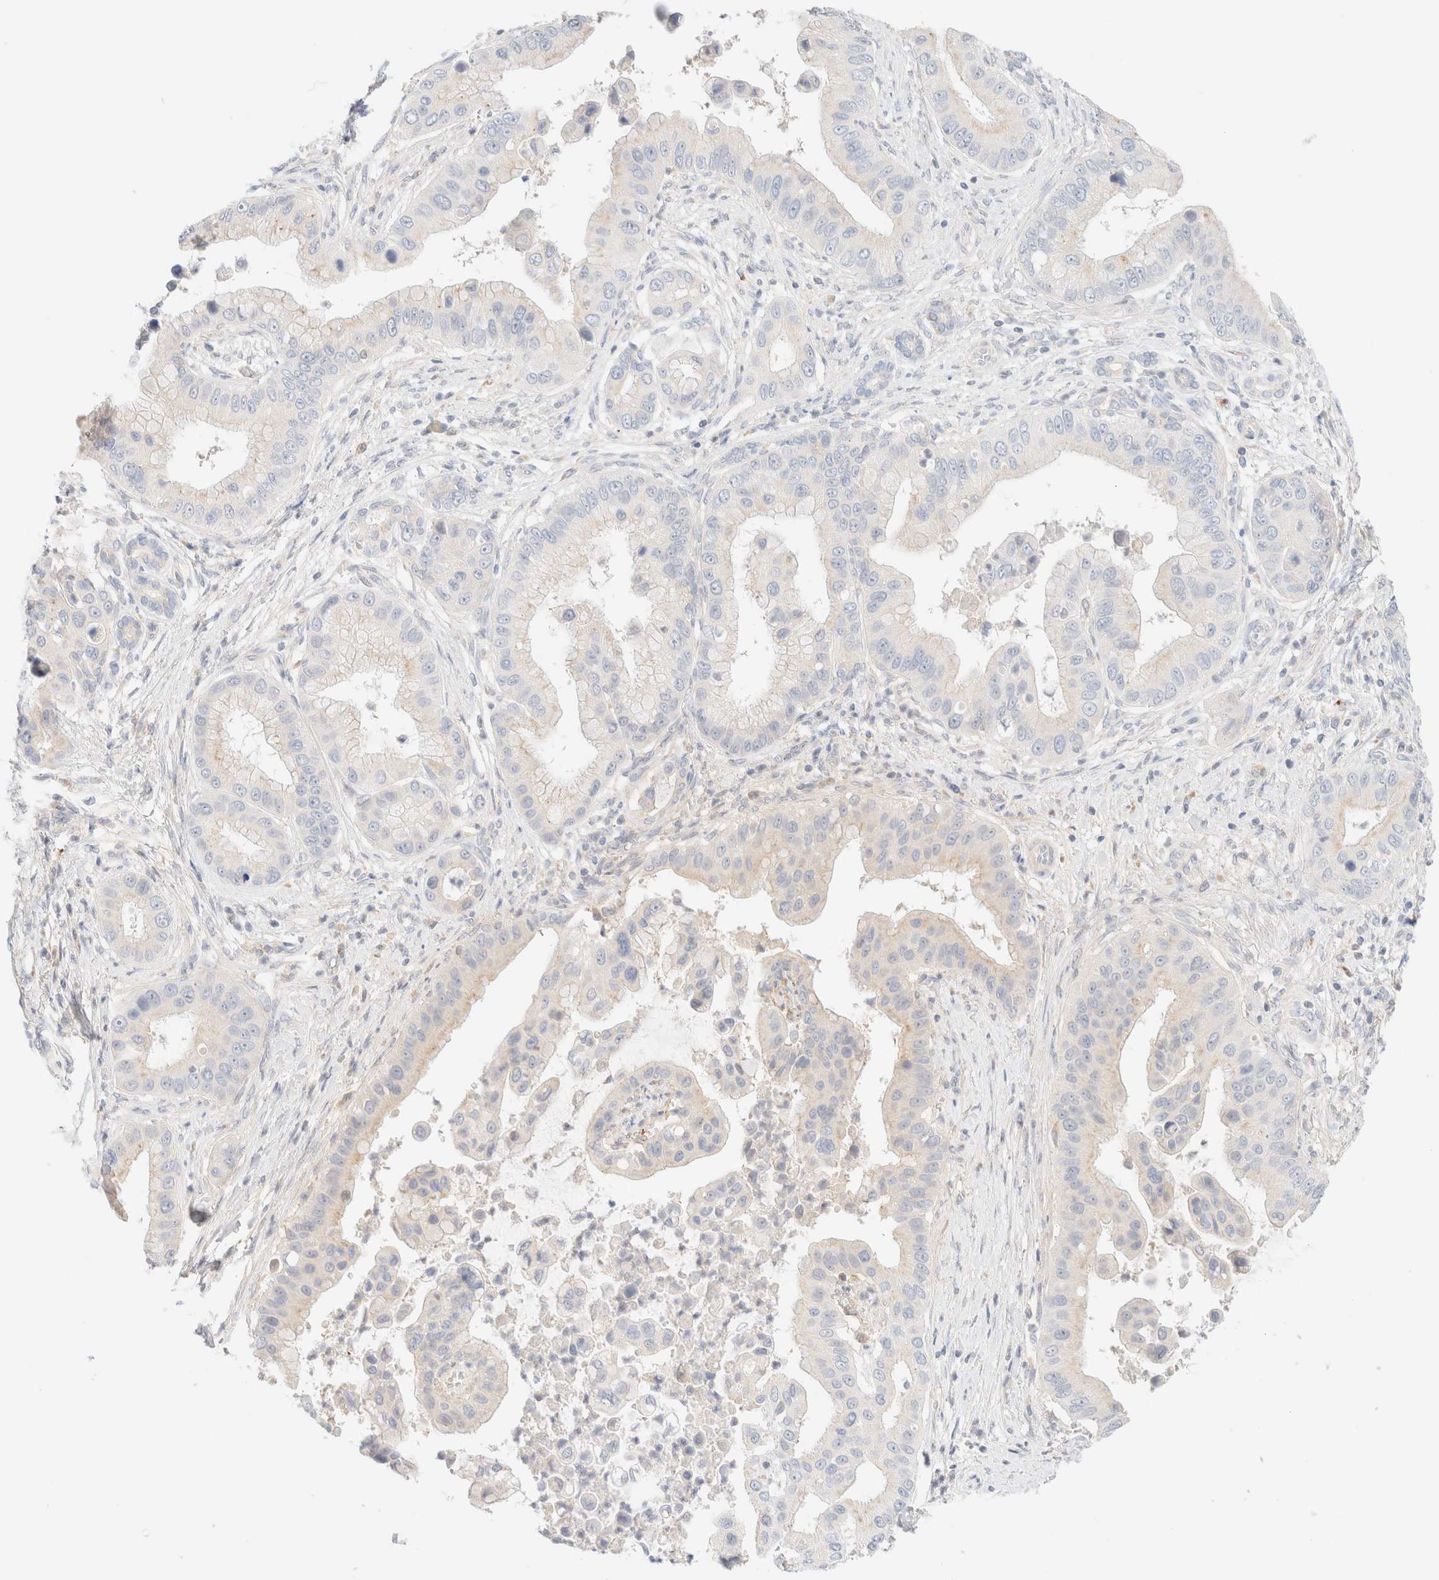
{"staining": {"intensity": "negative", "quantity": "none", "location": "none"}, "tissue": "liver cancer", "cell_type": "Tumor cells", "image_type": "cancer", "snomed": [{"axis": "morphology", "description": "Cholangiocarcinoma"}, {"axis": "topography", "description": "Liver"}], "caption": "The immunohistochemistry (IHC) image has no significant positivity in tumor cells of liver cholangiocarcinoma tissue. Nuclei are stained in blue.", "gene": "SARM1", "patient": {"sex": "female", "age": 54}}